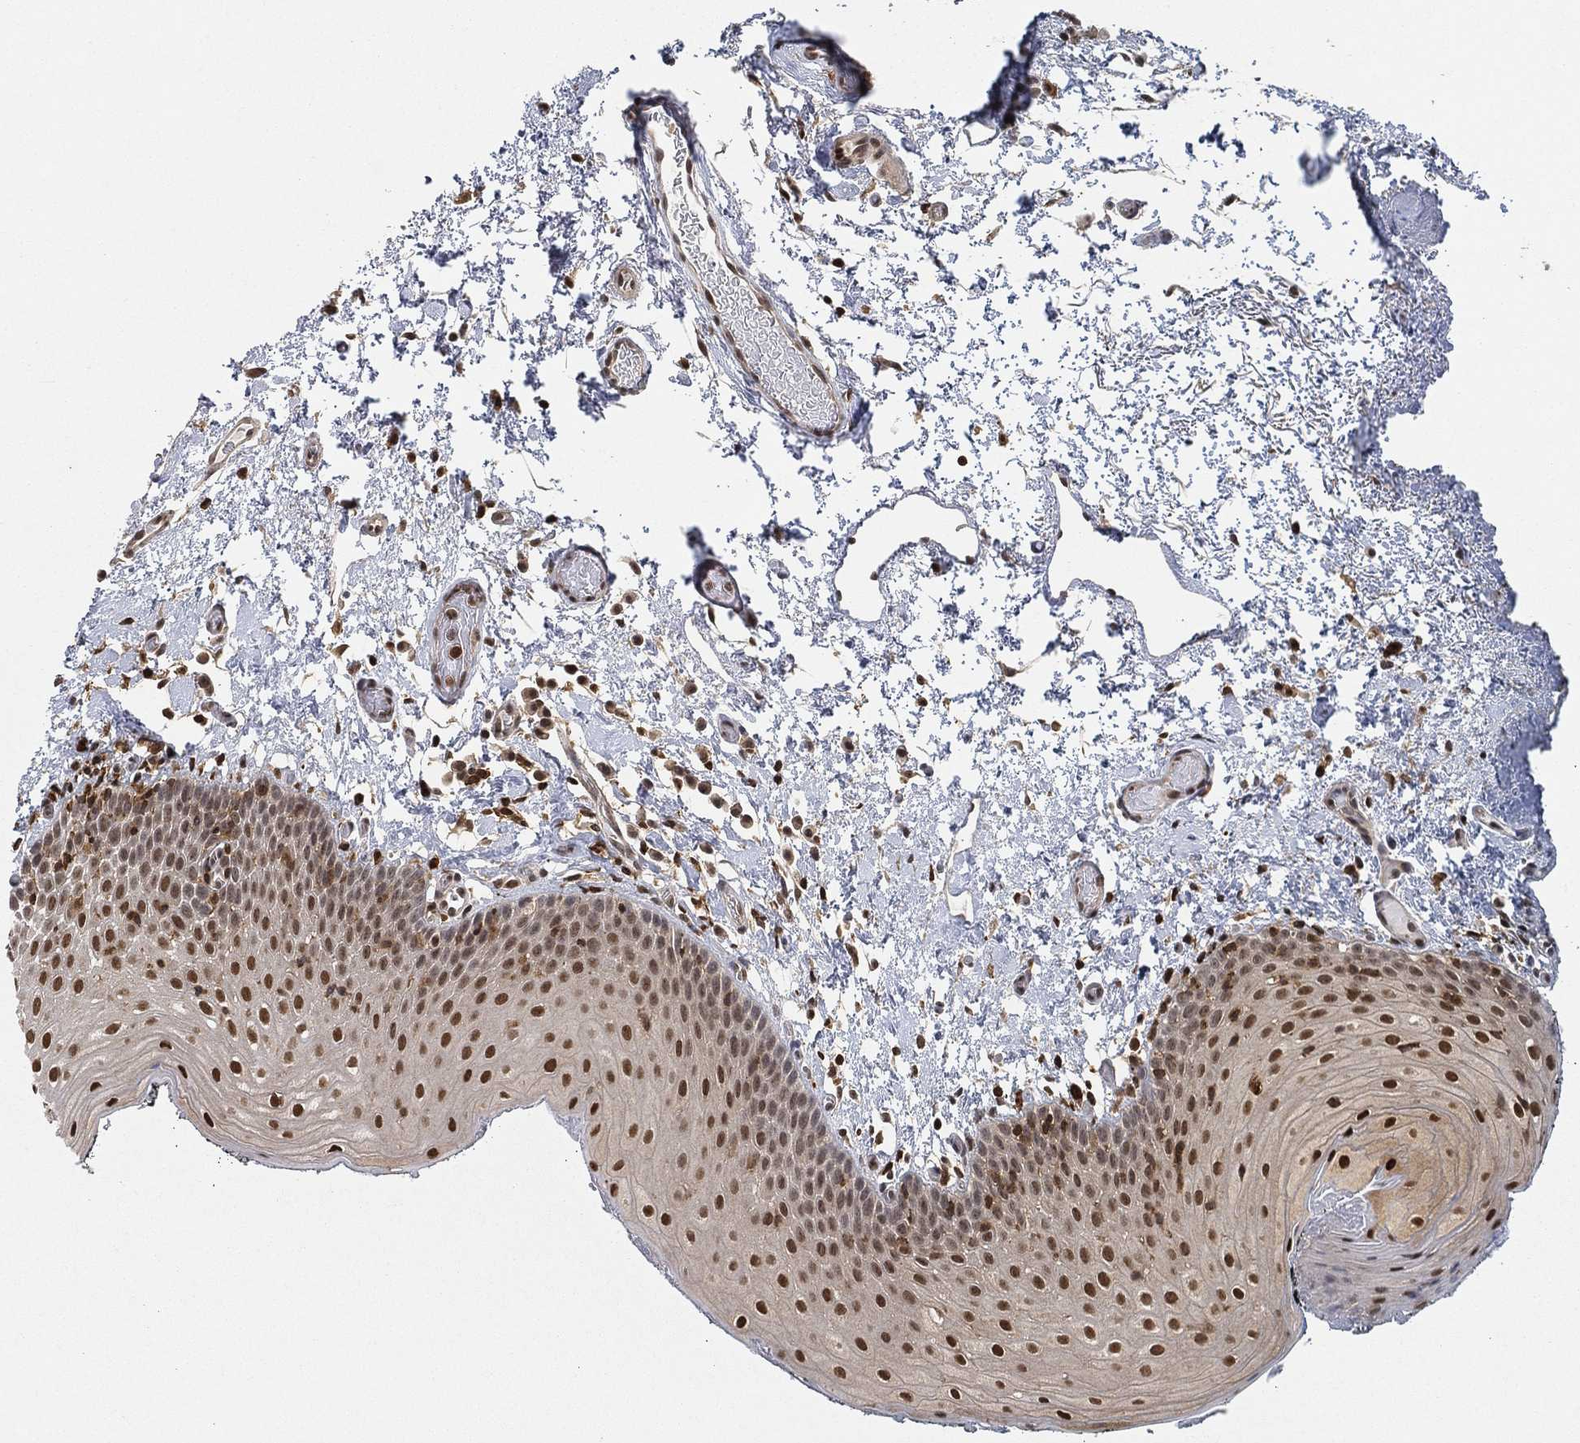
{"staining": {"intensity": "strong", "quantity": "25%-75%", "location": "nuclear"}, "tissue": "oral mucosa", "cell_type": "Squamous epithelial cells", "image_type": "normal", "snomed": [{"axis": "morphology", "description": "Normal tissue, NOS"}, {"axis": "morphology", "description": "Squamous cell carcinoma, NOS"}, {"axis": "topography", "description": "Oral tissue"}, {"axis": "topography", "description": "Tounge, NOS"}, {"axis": "topography", "description": "Head-Neck"}], "caption": "This micrograph displays IHC staining of benign human oral mucosa, with high strong nuclear expression in about 25%-75% of squamous epithelial cells.", "gene": "WDR26", "patient": {"sex": "female", "age": 80}}